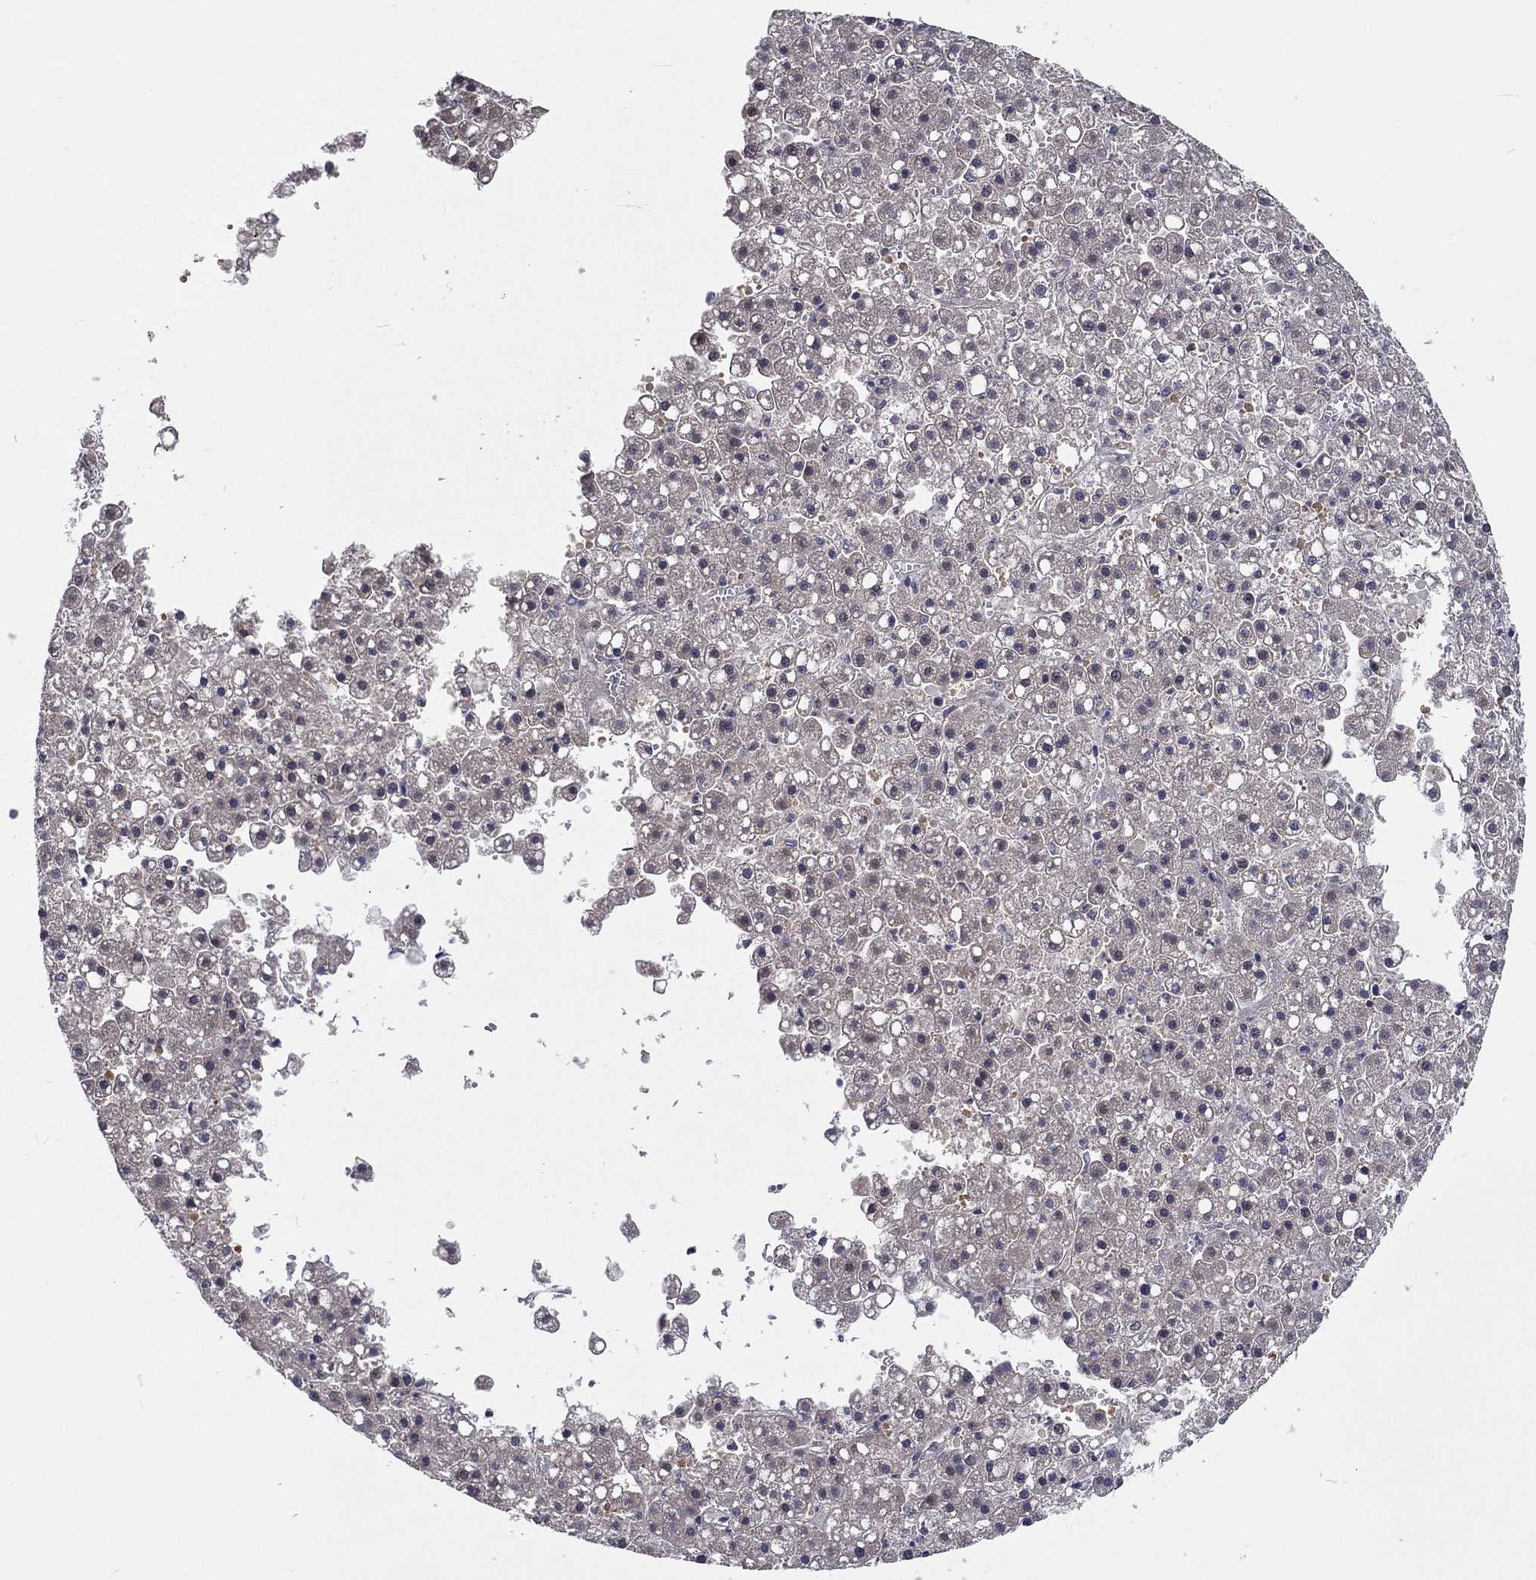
{"staining": {"intensity": "negative", "quantity": "none", "location": "none"}, "tissue": "liver cancer", "cell_type": "Tumor cells", "image_type": "cancer", "snomed": [{"axis": "morphology", "description": "Carcinoma, Hepatocellular, NOS"}, {"axis": "topography", "description": "Liver"}], "caption": "Hepatocellular carcinoma (liver) was stained to show a protein in brown. There is no significant staining in tumor cells. (DAB immunohistochemistry (IHC) visualized using brightfield microscopy, high magnification).", "gene": "EIF2B5", "patient": {"sex": "male", "age": 67}}